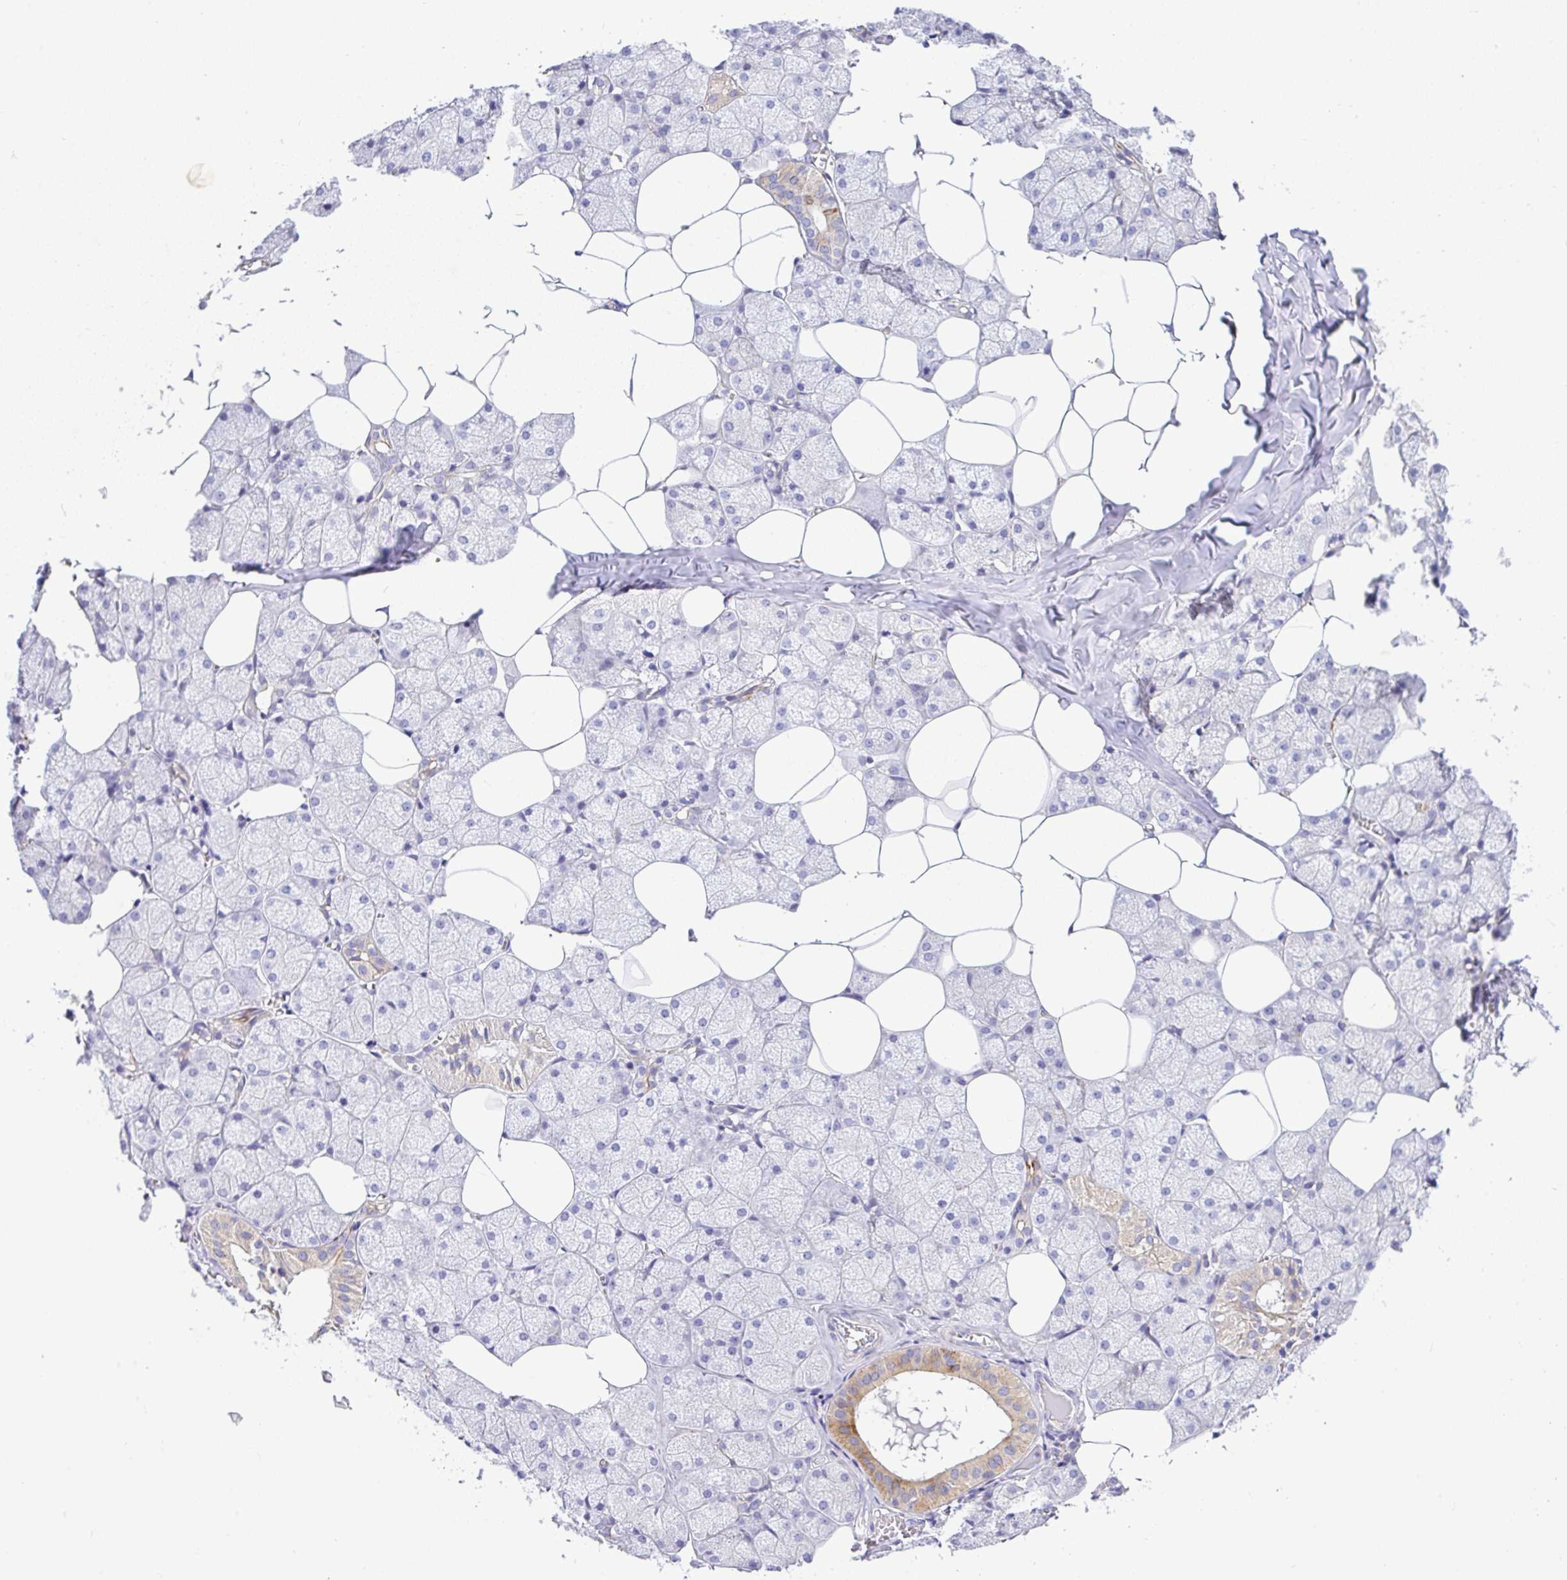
{"staining": {"intensity": "strong", "quantity": "25%-75%", "location": "cytoplasmic/membranous"}, "tissue": "salivary gland", "cell_type": "Glandular cells", "image_type": "normal", "snomed": [{"axis": "morphology", "description": "Normal tissue, NOS"}, {"axis": "topography", "description": "Salivary gland"}, {"axis": "topography", "description": "Peripheral nerve tissue"}], "caption": "Immunohistochemistry (DAB) staining of unremarkable salivary gland displays strong cytoplasmic/membranous protein staining in approximately 25%-75% of glandular cells.", "gene": "EPN3", "patient": {"sex": "male", "age": 38}}